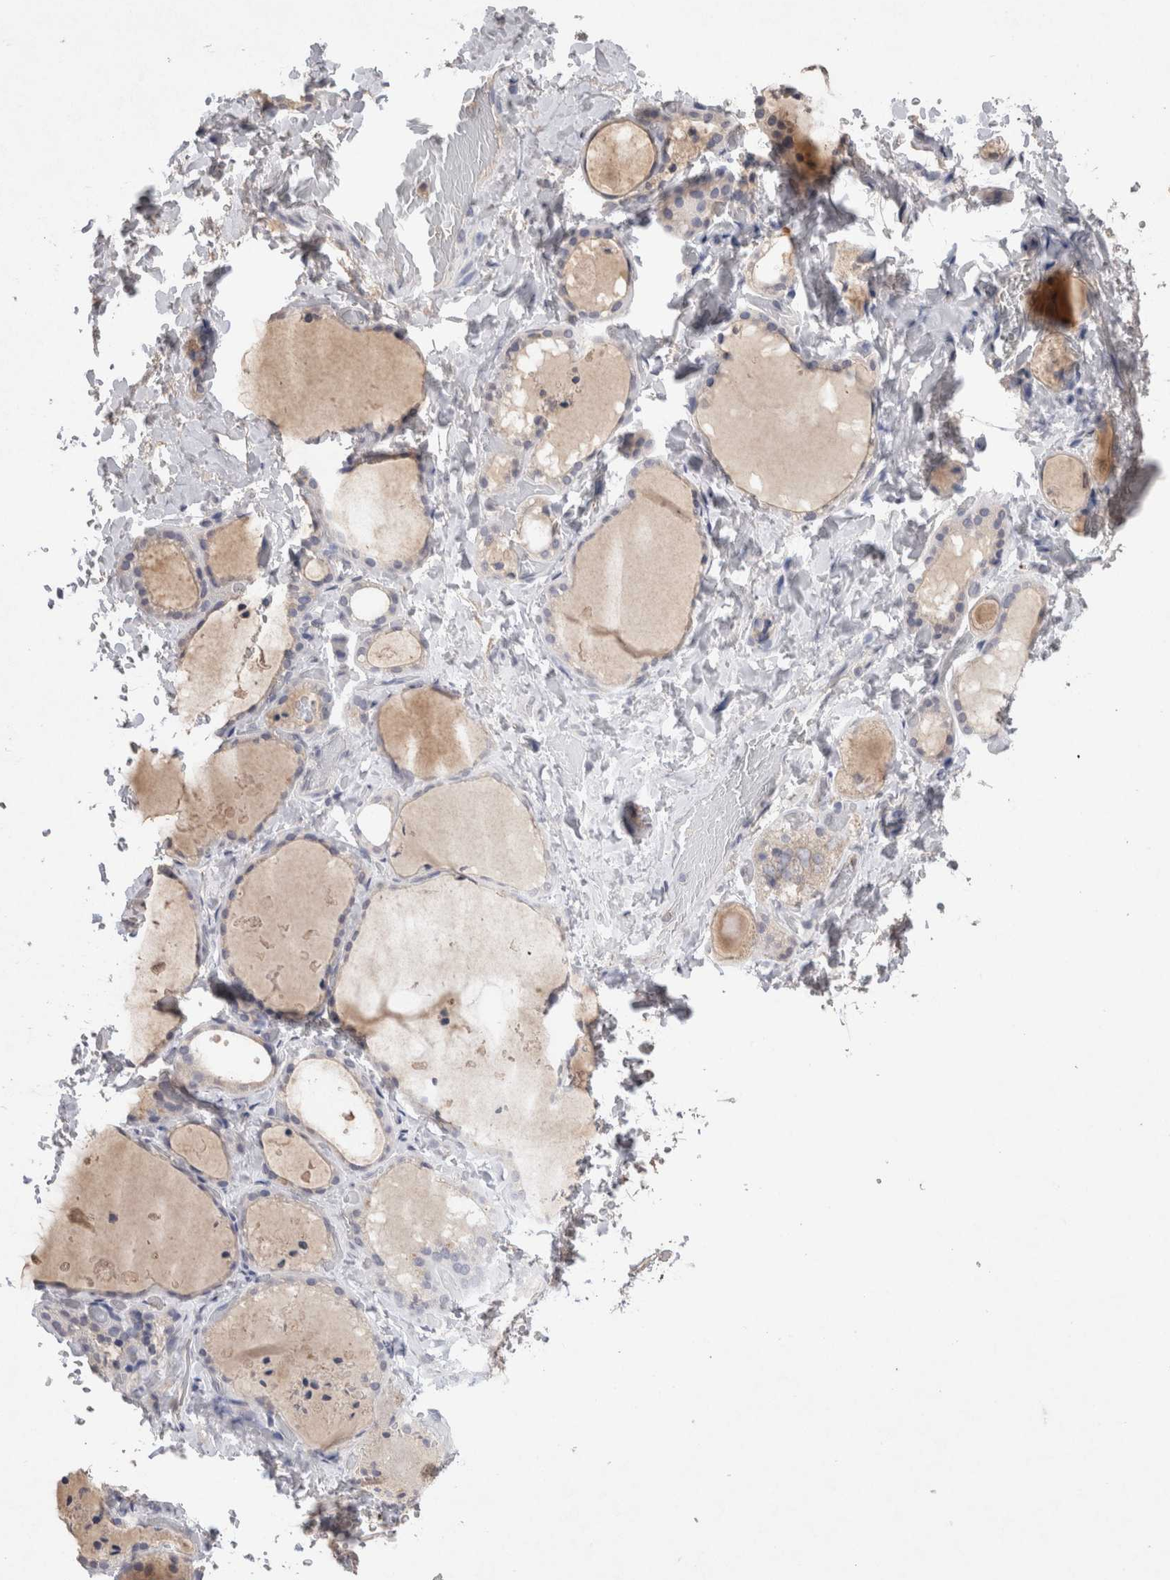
{"staining": {"intensity": "negative", "quantity": "none", "location": "none"}, "tissue": "thyroid gland", "cell_type": "Glandular cells", "image_type": "normal", "snomed": [{"axis": "morphology", "description": "Normal tissue, NOS"}, {"axis": "topography", "description": "Thyroid gland"}], "caption": "DAB (3,3'-diaminobenzidine) immunohistochemical staining of unremarkable human thyroid gland reveals no significant staining in glandular cells.", "gene": "FABP7", "patient": {"sex": "female", "age": 44}}